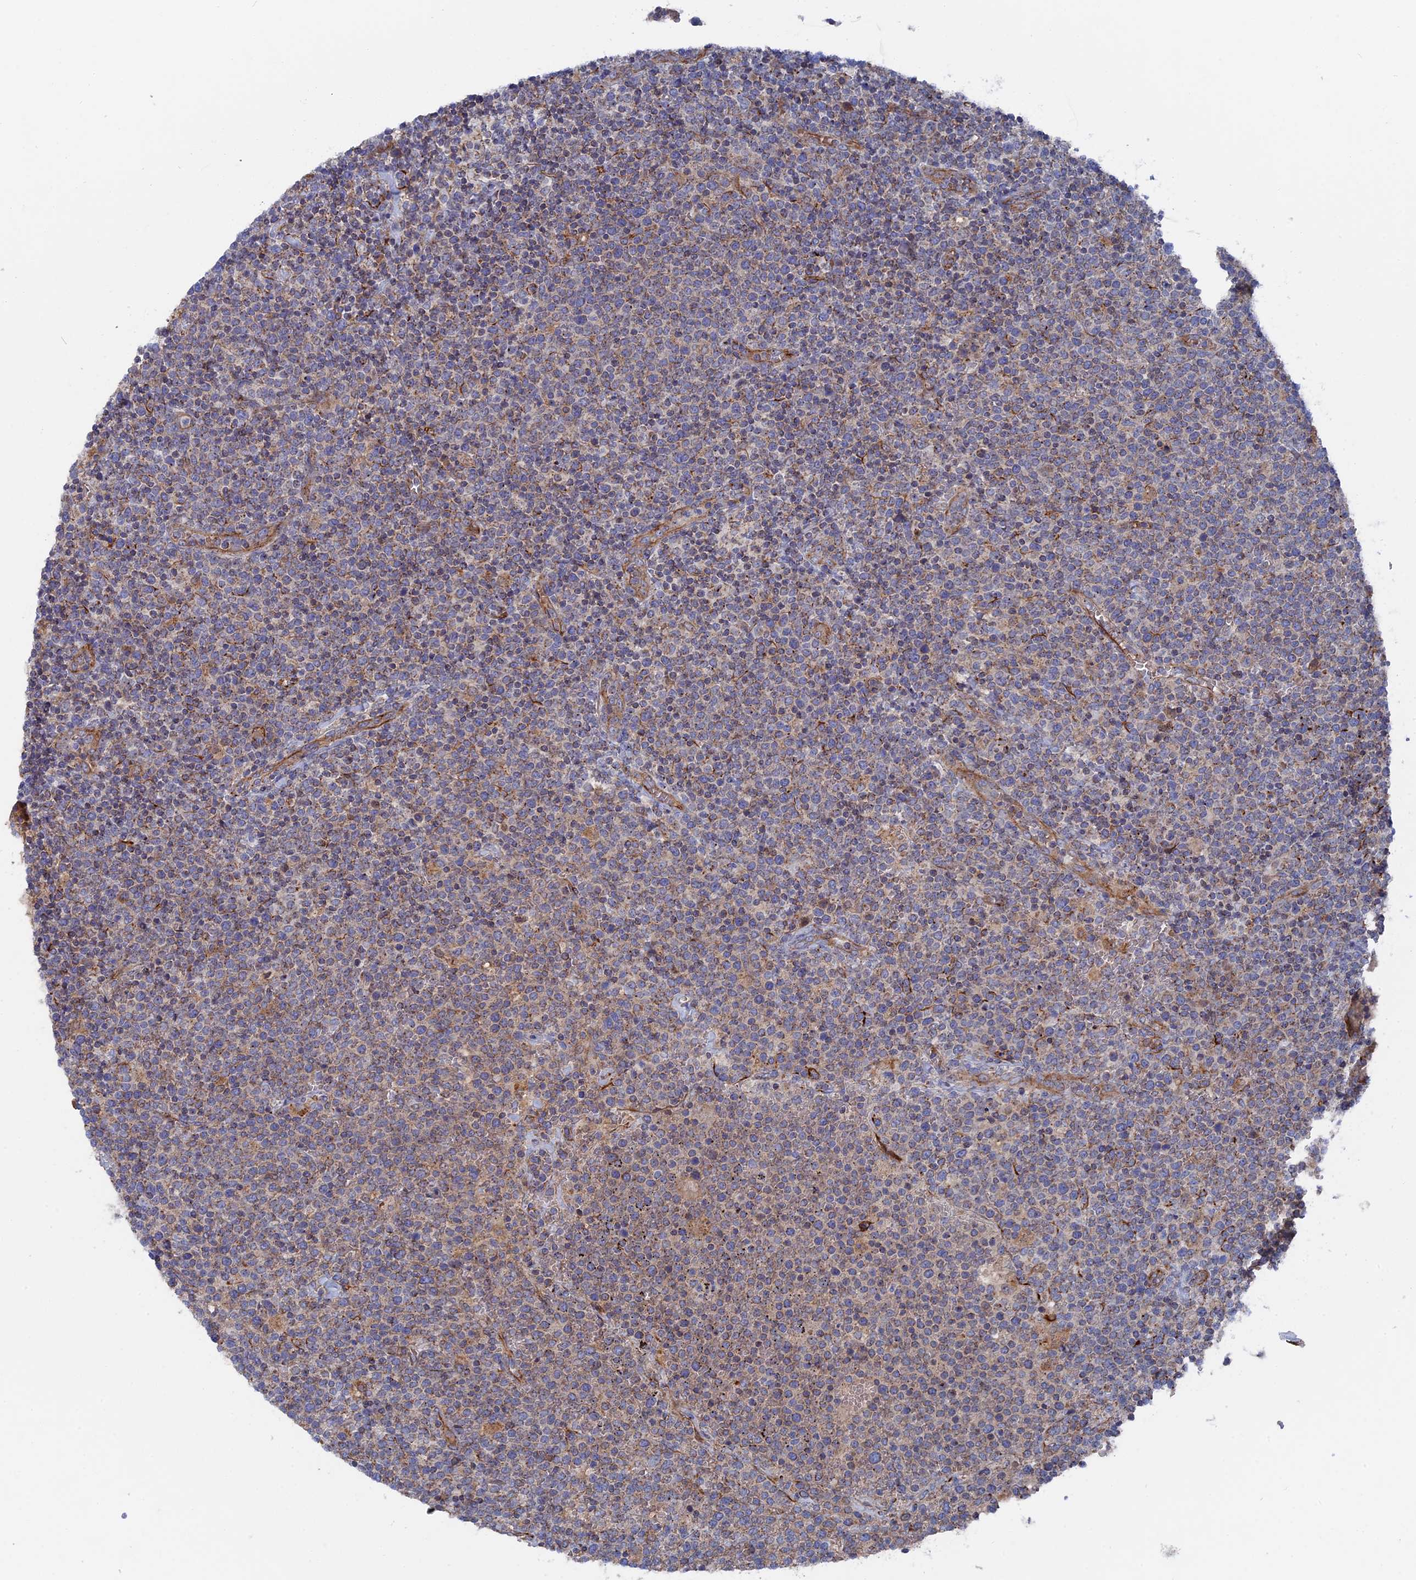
{"staining": {"intensity": "weak", "quantity": "25%-75%", "location": "cytoplasmic/membranous"}, "tissue": "lymphoma", "cell_type": "Tumor cells", "image_type": "cancer", "snomed": [{"axis": "morphology", "description": "Malignant lymphoma, non-Hodgkin's type, High grade"}, {"axis": "topography", "description": "Lymph node"}], "caption": "Immunohistochemistry (IHC) photomicrograph of human lymphoma stained for a protein (brown), which shows low levels of weak cytoplasmic/membranous positivity in about 25%-75% of tumor cells.", "gene": "SMG9", "patient": {"sex": "male", "age": 61}}